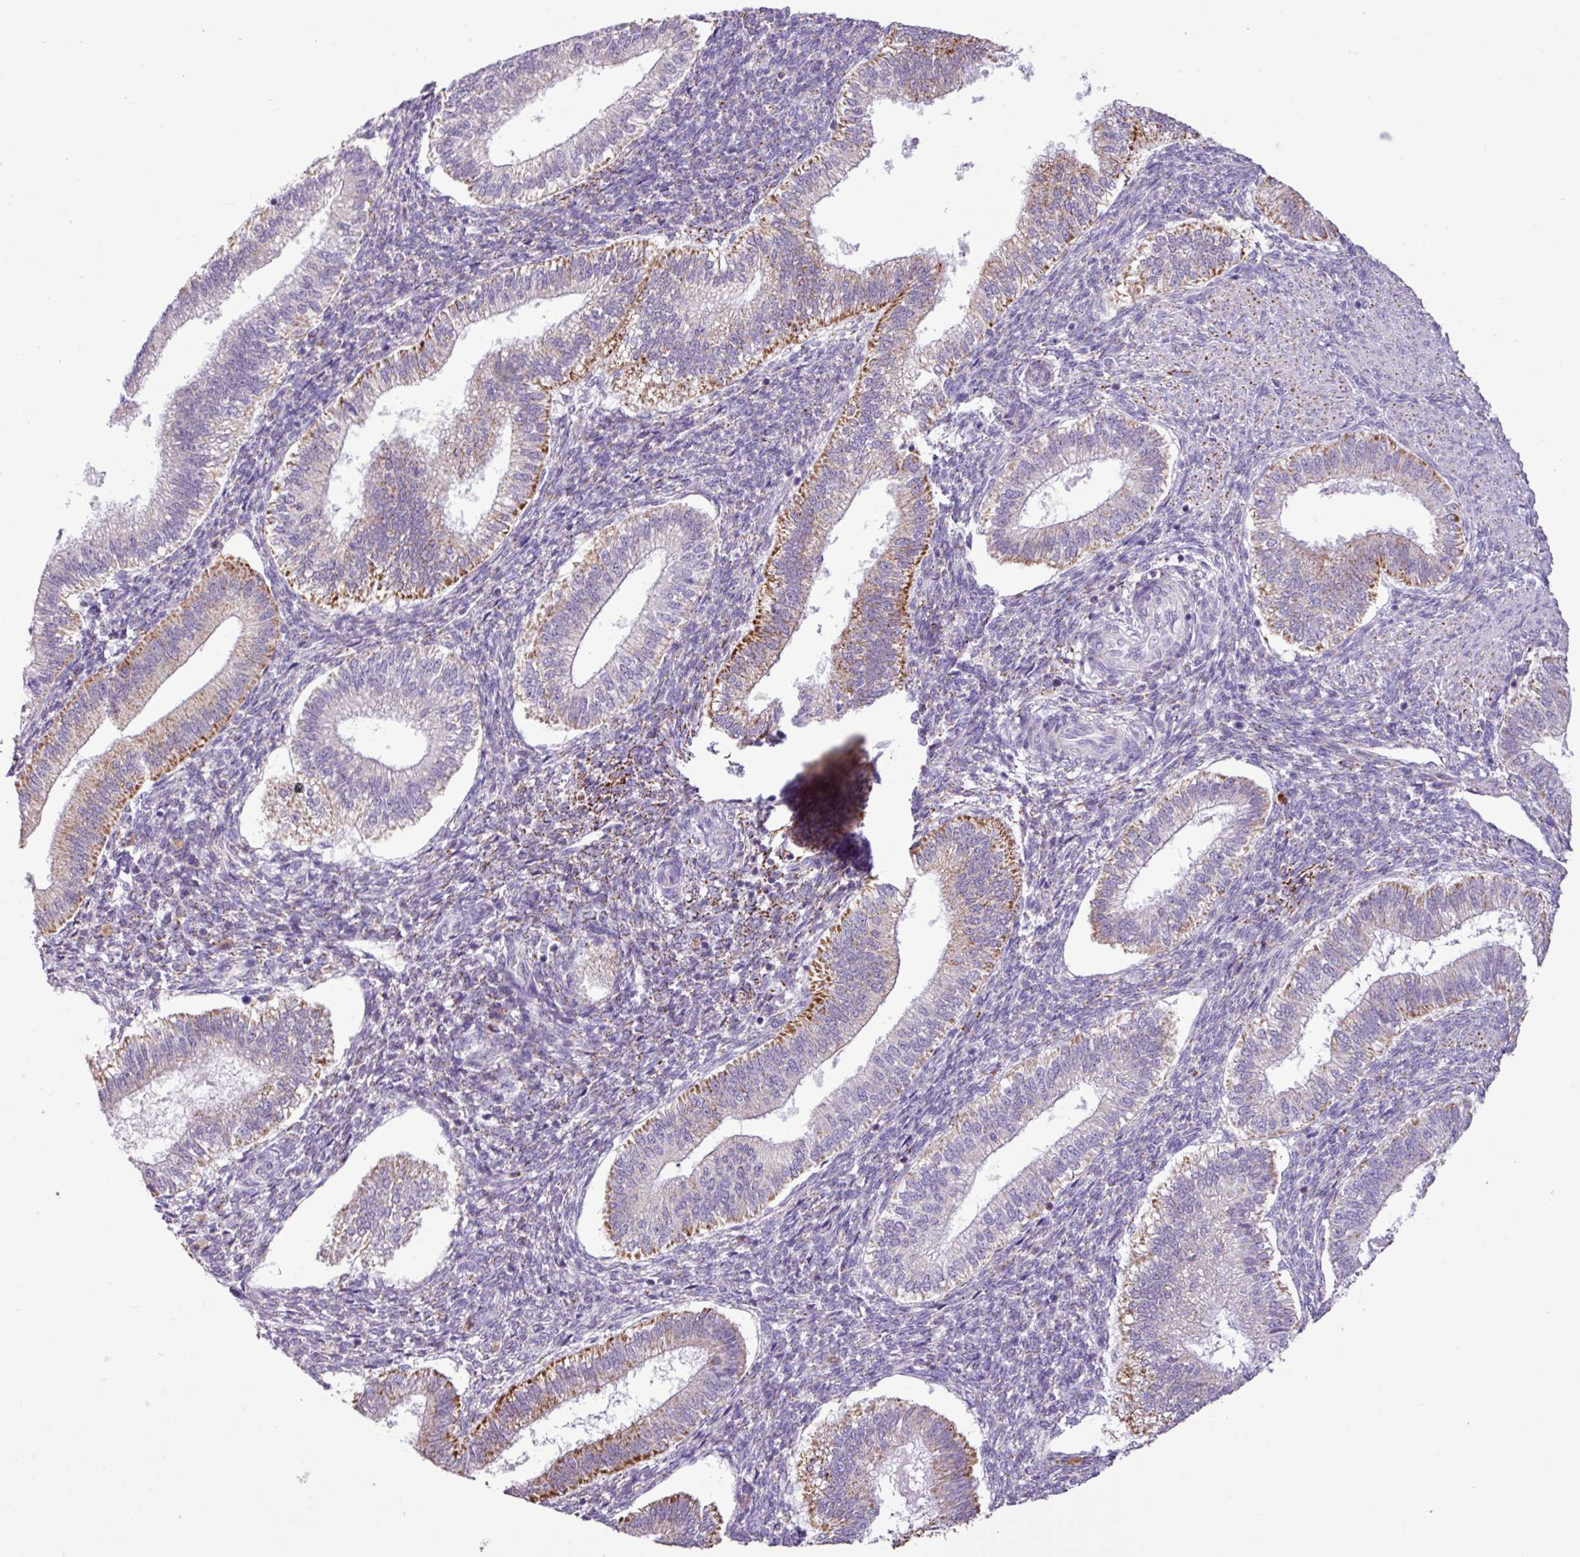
{"staining": {"intensity": "moderate", "quantity": "<25%", "location": "cytoplasmic/membranous"}, "tissue": "endometrium", "cell_type": "Cells in endometrial stroma", "image_type": "normal", "snomed": [{"axis": "morphology", "description": "Normal tissue, NOS"}, {"axis": "topography", "description": "Endometrium"}], "caption": "Immunohistochemical staining of benign human endometrium exhibits low levels of moderate cytoplasmic/membranous expression in about <25% of cells in endometrial stroma.", "gene": "SGPP1", "patient": {"sex": "female", "age": 25}}